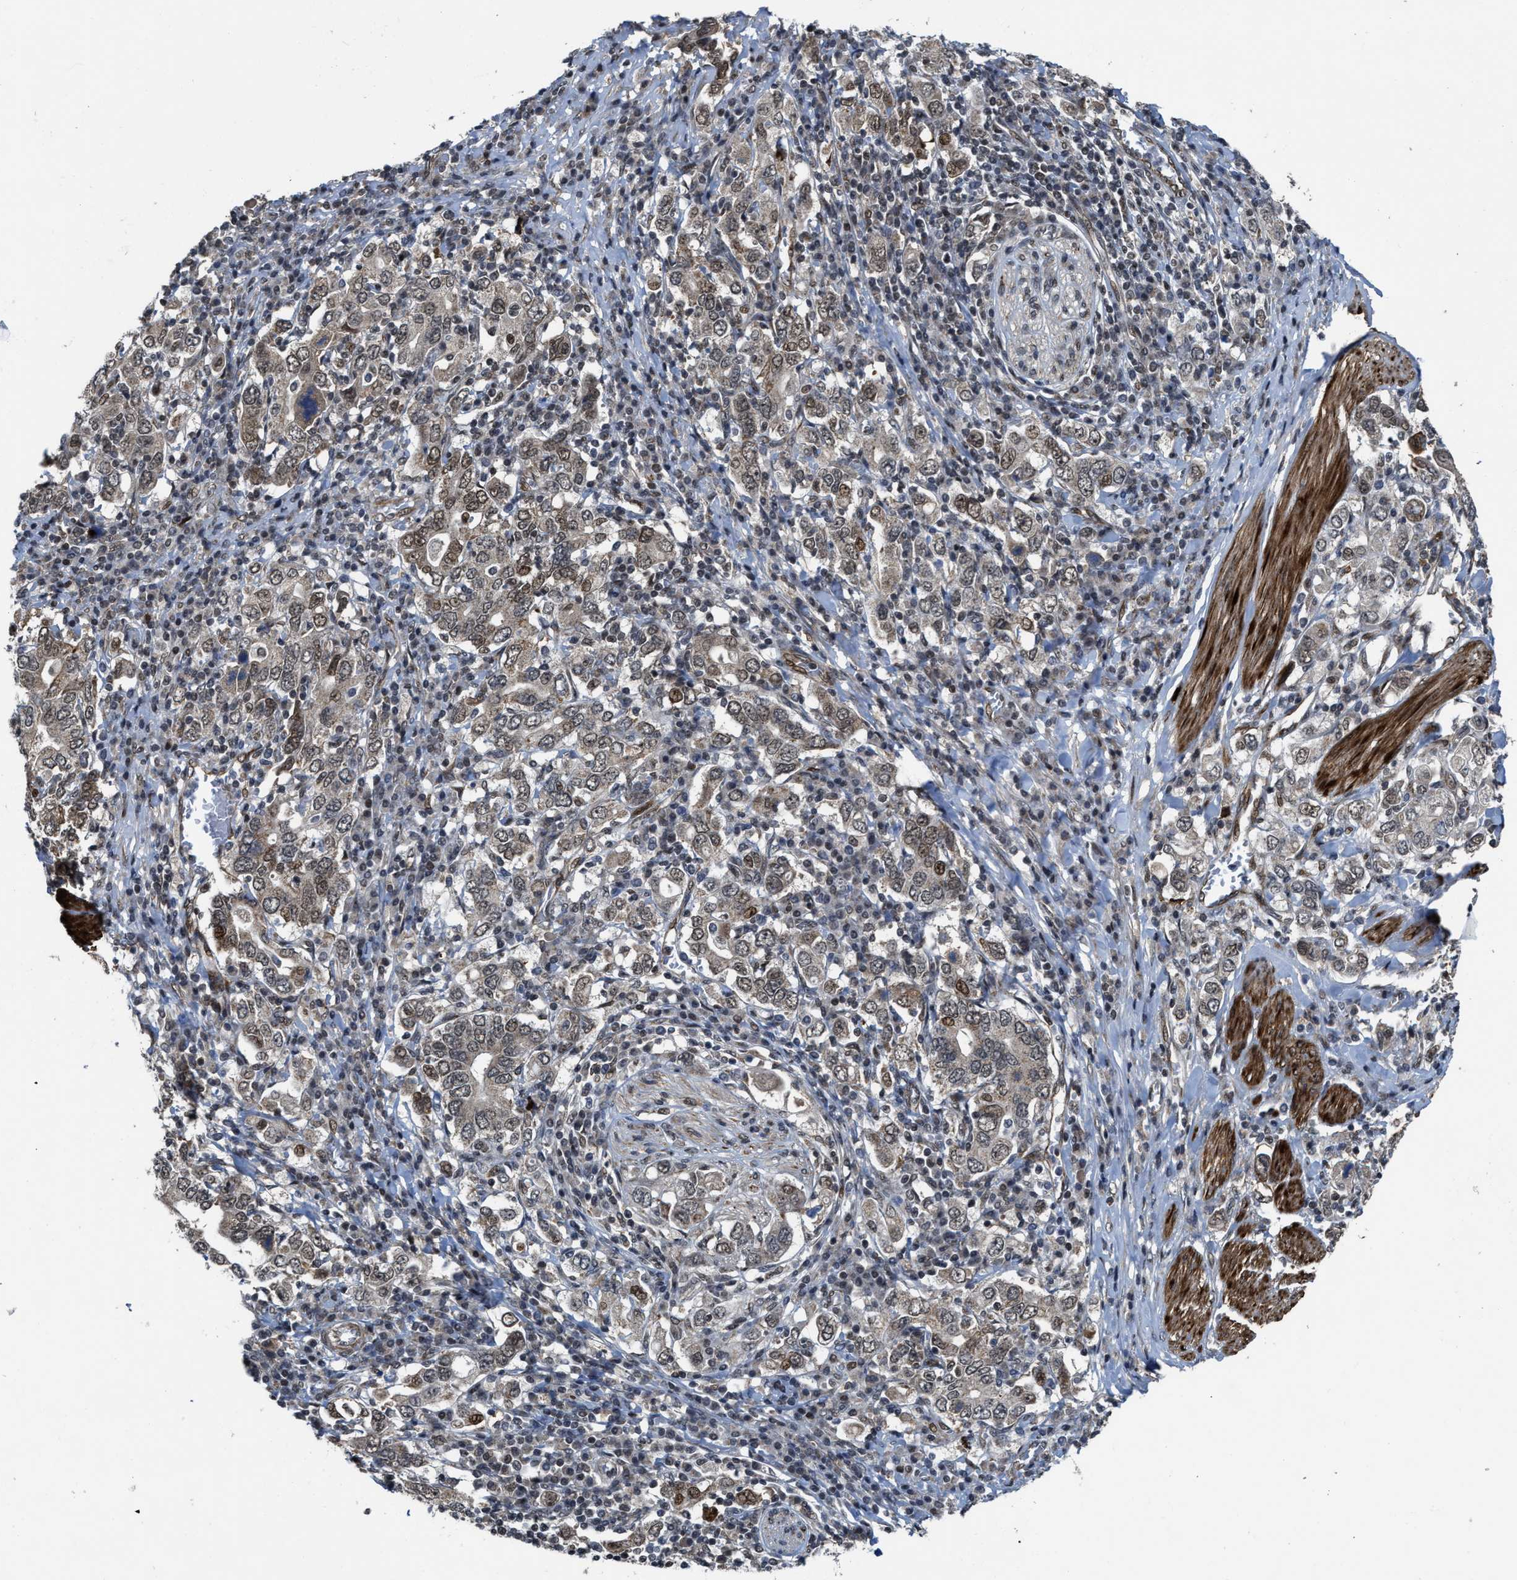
{"staining": {"intensity": "moderate", "quantity": ">75%", "location": "nuclear"}, "tissue": "stomach cancer", "cell_type": "Tumor cells", "image_type": "cancer", "snomed": [{"axis": "morphology", "description": "Adenocarcinoma, NOS"}, {"axis": "topography", "description": "Stomach, upper"}], "caption": "Stomach adenocarcinoma stained with DAB immunohistochemistry (IHC) shows medium levels of moderate nuclear staining in about >75% of tumor cells.", "gene": "ZNF250", "patient": {"sex": "male", "age": 62}}